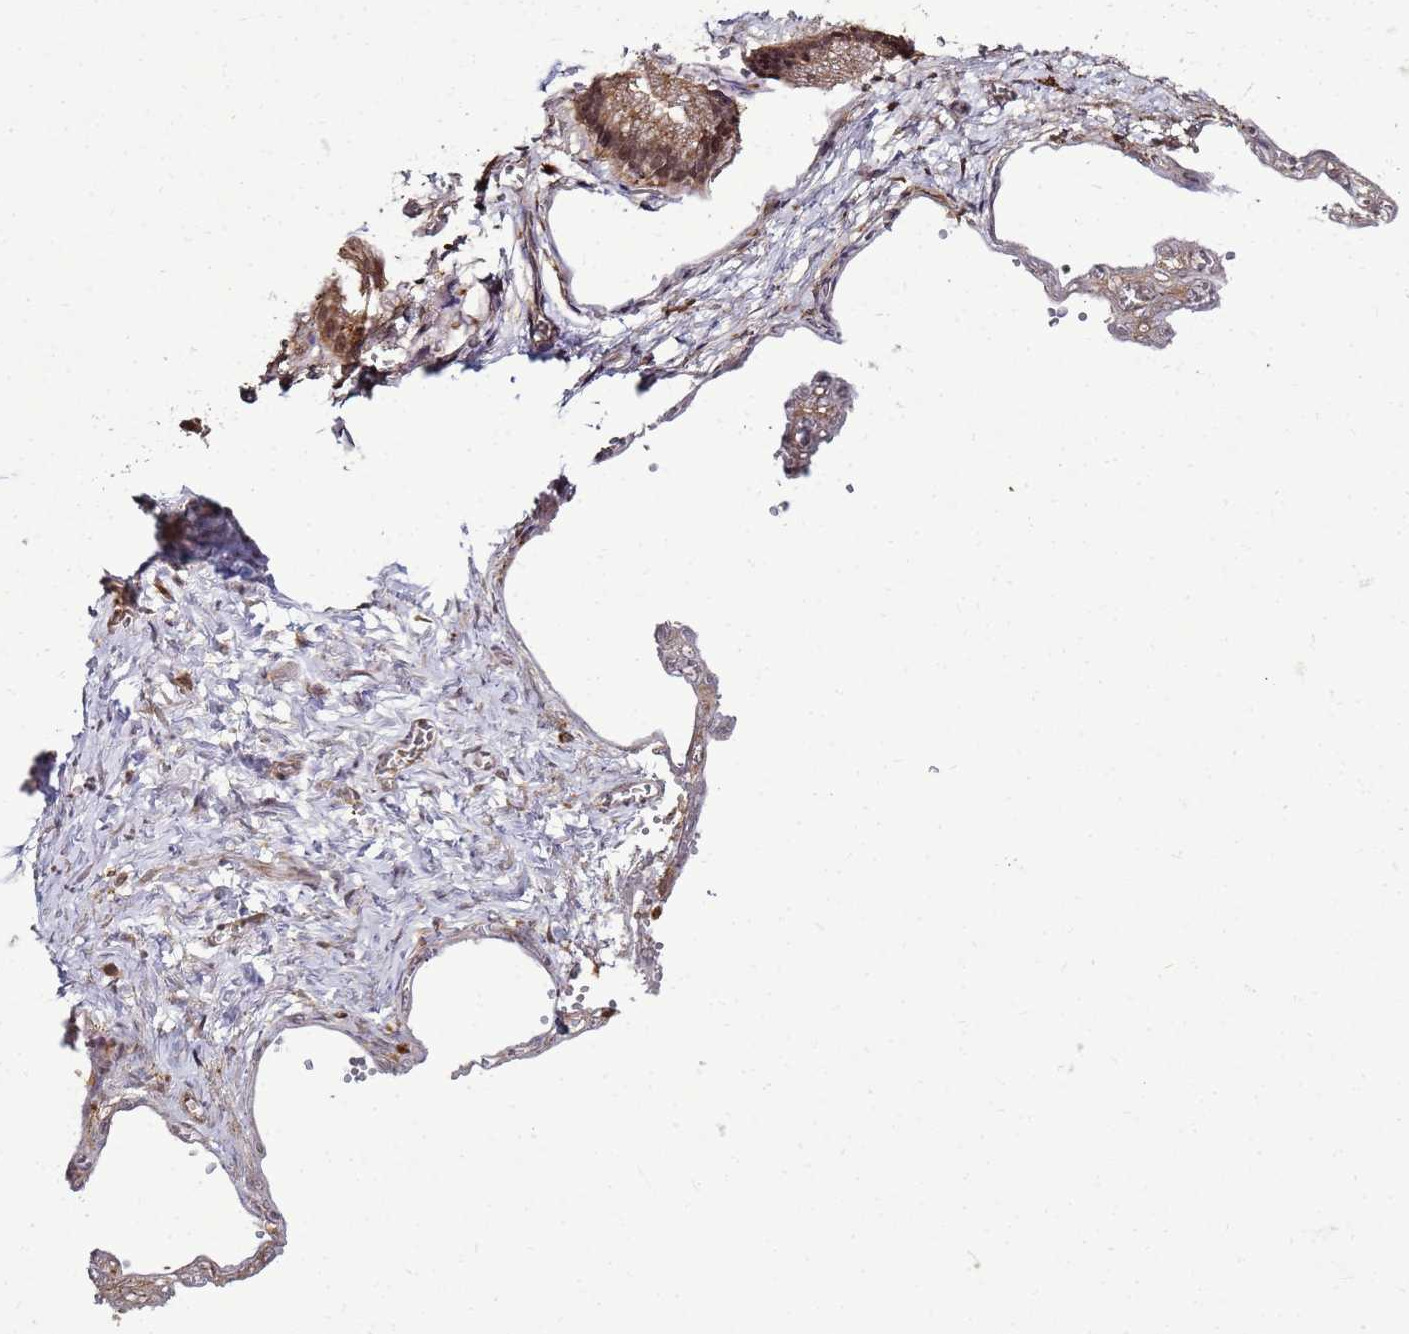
{"staining": {"intensity": "weak", "quantity": "25%-75%", "location": "cytoplasmic/membranous"}, "tissue": "adipose tissue", "cell_type": "Adipocytes", "image_type": "normal", "snomed": [{"axis": "morphology", "description": "Normal tissue, NOS"}, {"axis": "topography", "description": "Gallbladder"}, {"axis": "topography", "description": "Peripheral nerve tissue"}], "caption": "Weak cytoplasmic/membranous positivity for a protein is present in about 25%-75% of adipocytes of benign adipose tissue using immunohistochemistry.", "gene": "SAT1", "patient": {"sex": "male", "age": 38}}